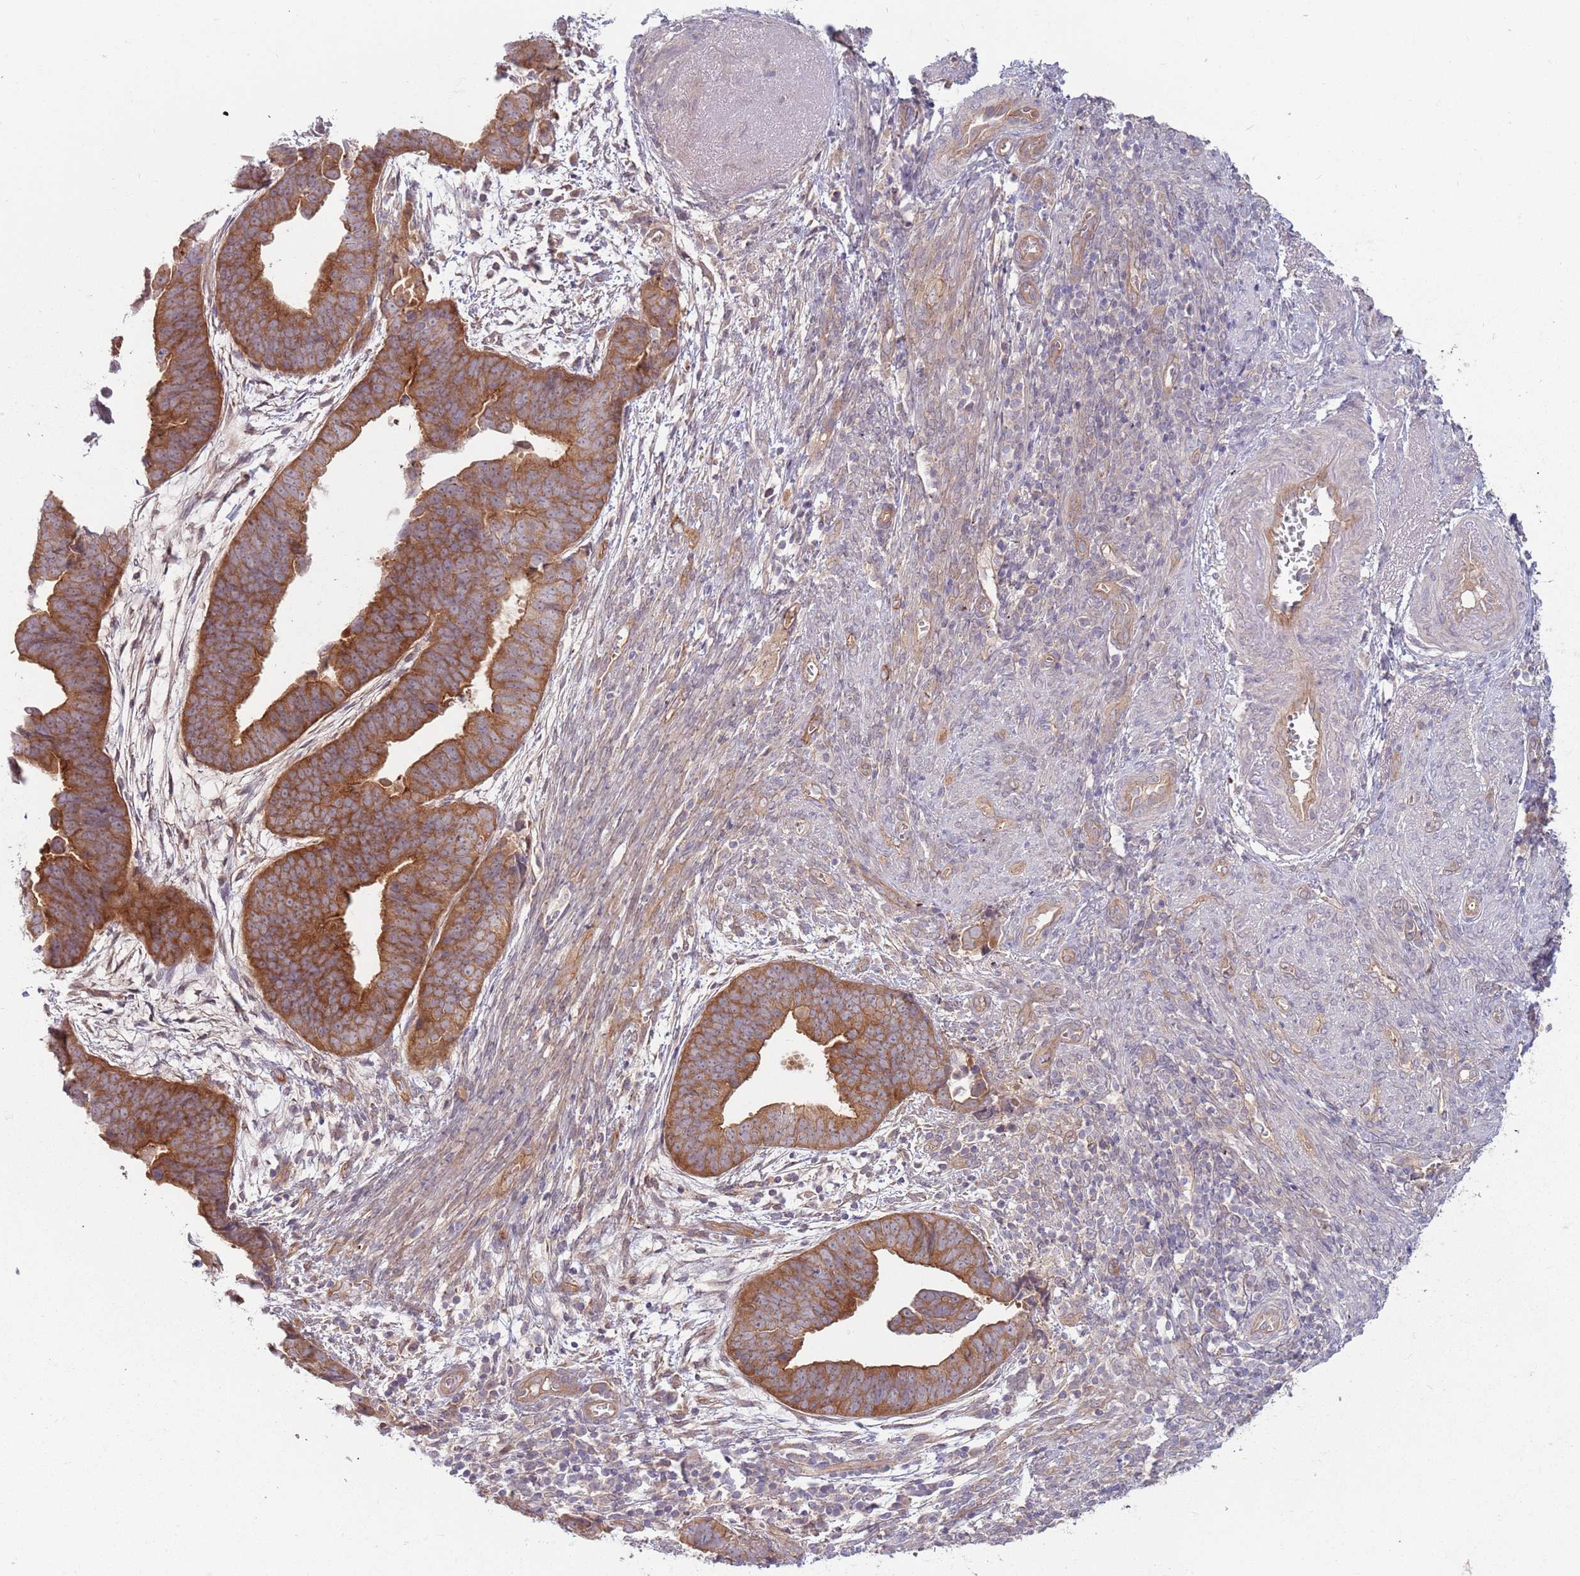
{"staining": {"intensity": "strong", "quantity": ">75%", "location": "cytoplasmic/membranous"}, "tissue": "endometrial cancer", "cell_type": "Tumor cells", "image_type": "cancer", "snomed": [{"axis": "morphology", "description": "Adenocarcinoma, NOS"}, {"axis": "topography", "description": "Endometrium"}], "caption": "Adenocarcinoma (endometrial) stained with a protein marker displays strong staining in tumor cells.", "gene": "SAV1", "patient": {"sex": "female", "age": 75}}